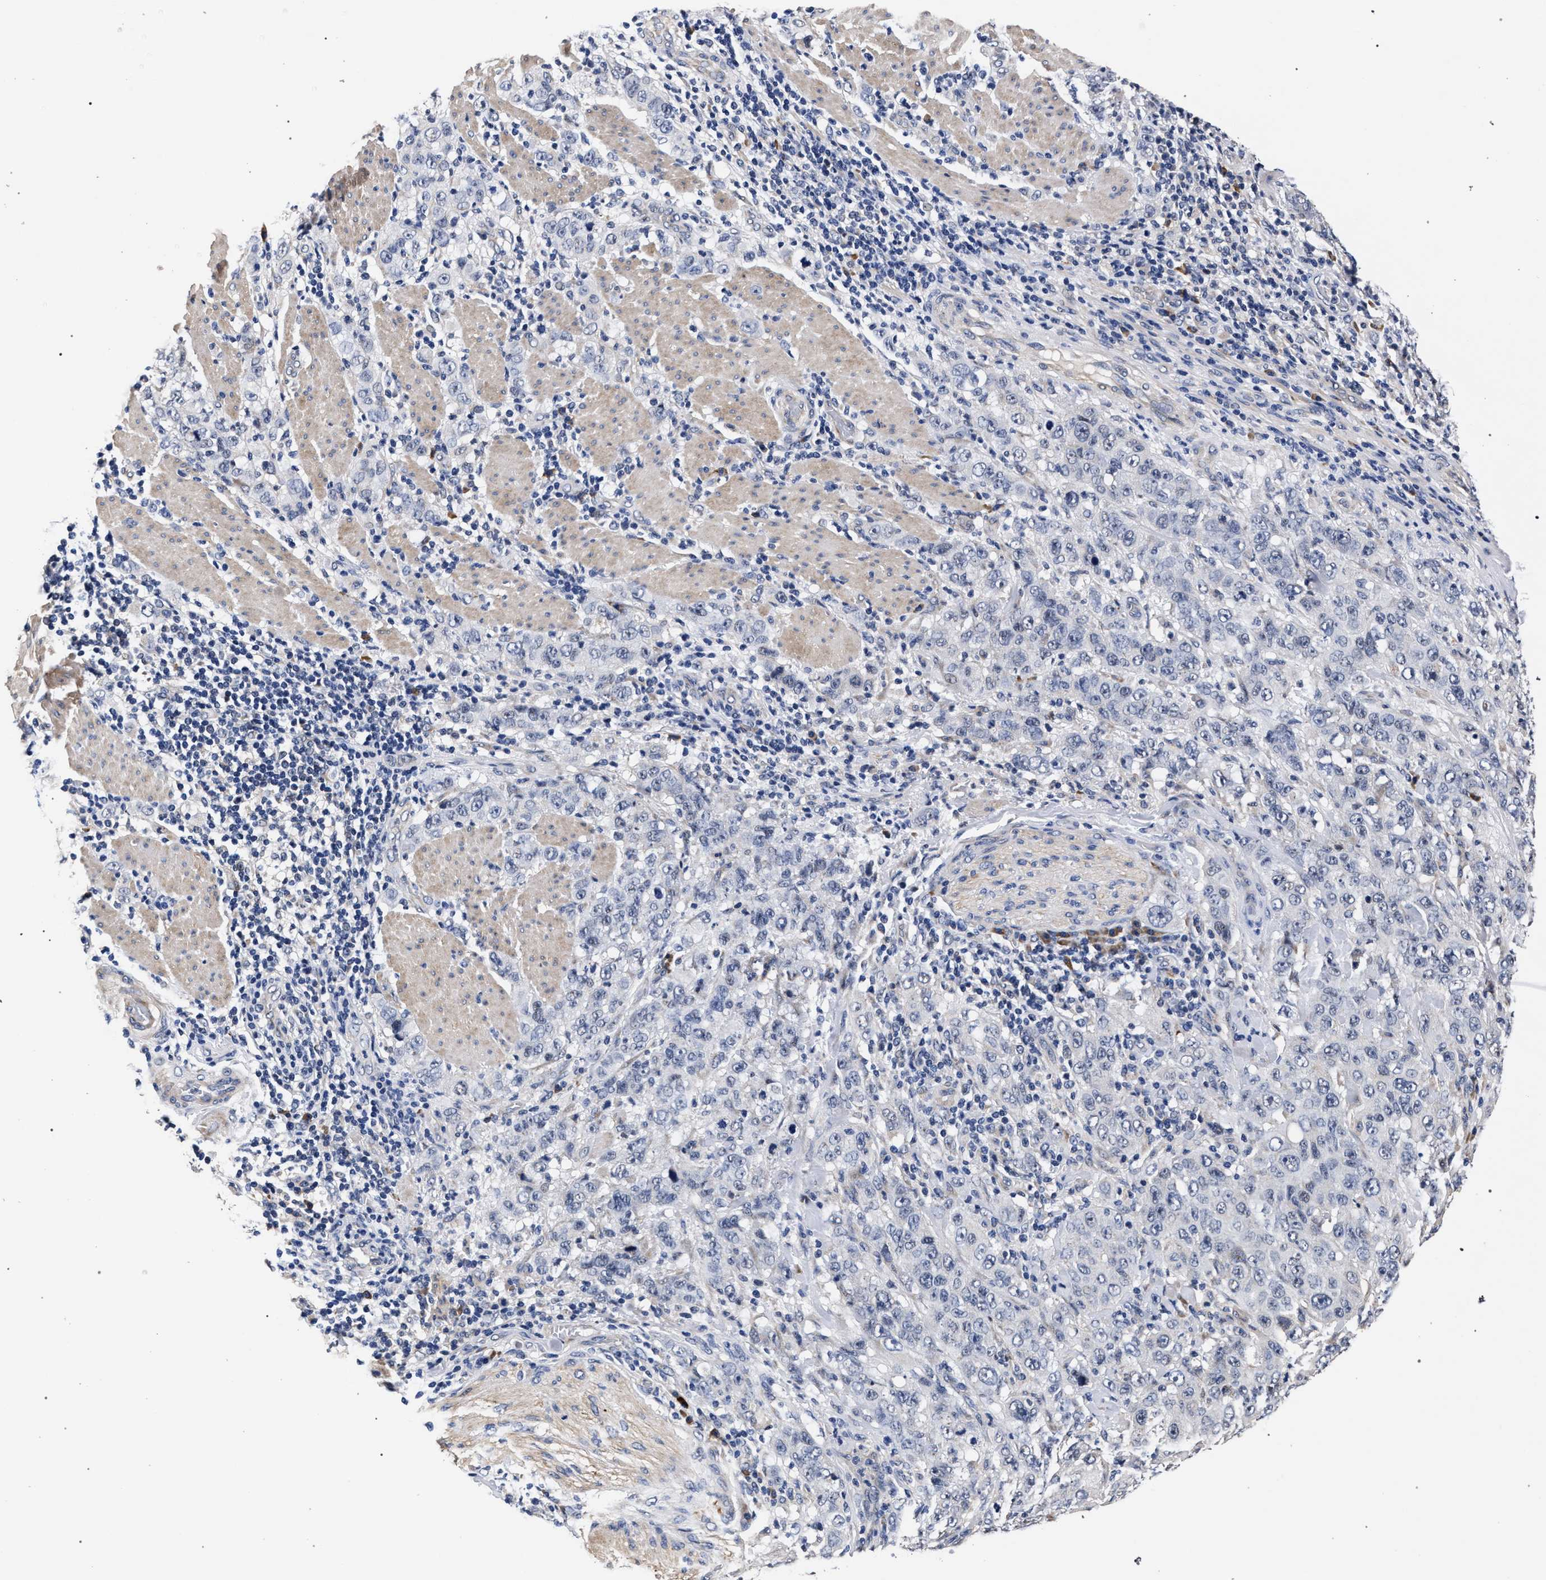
{"staining": {"intensity": "negative", "quantity": "none", "location": "none"}, "tissue": "stomach cancer", "cell_type": "Tumor cells", "image_type": "cancer", "snomed": [{"axis": "morphology", "description": "Adenocarcinoma, NOS"}, {"axis": "topography", "description": "Stomach"}], "caption": "This is an IHC micrograph of stomach cancer (adenocarcinoma). There is no positivity in tumor cells.", "gene": "CFAP95", "patient": {"sex": "male", "age": 48}}